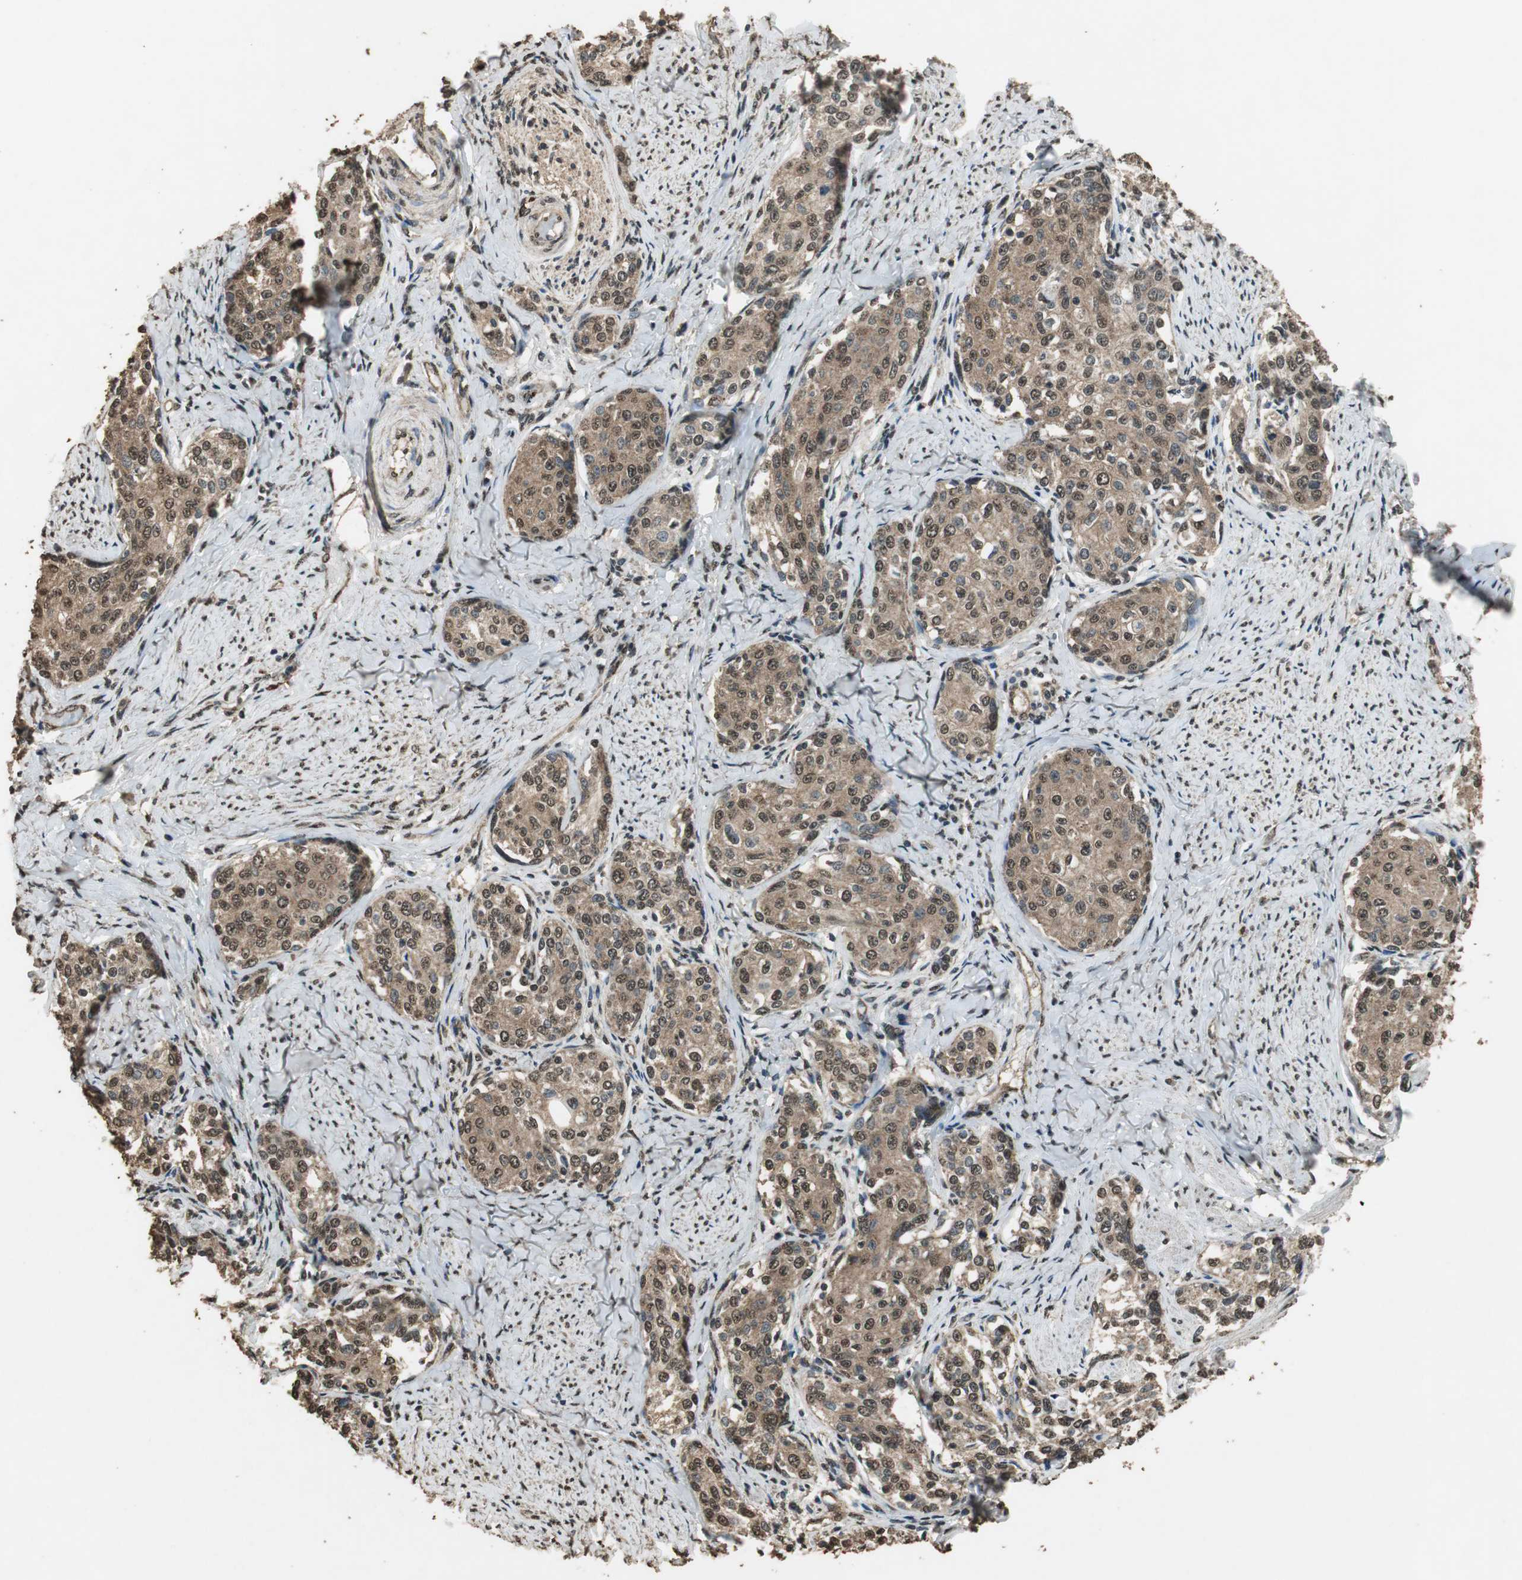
{"staining": {"intensity": "moderate", "quantity": ">75%", "location": "cytoplasmic/membranous,nuclear"}, "tissue": "cervical cancer", "cell_type": "Tumor cells", "image_type": "cancer", "snomed": [{"axis": "morphology", "description": "Squamous cell carcinoma, NOS"}, {"axis": "morphology", "description": "Adenocarcinoma, NOS"}, {"axis": "topography", "description": "Cervix"}], "caption": "Tumor cells display moderate cytoplasmic/membranous and nuclear expression in about >75% of cells in adenocarcinoma (cervical).", "gene": "PPP1R13B", "patient": {"sex": "female", "age": 52}}